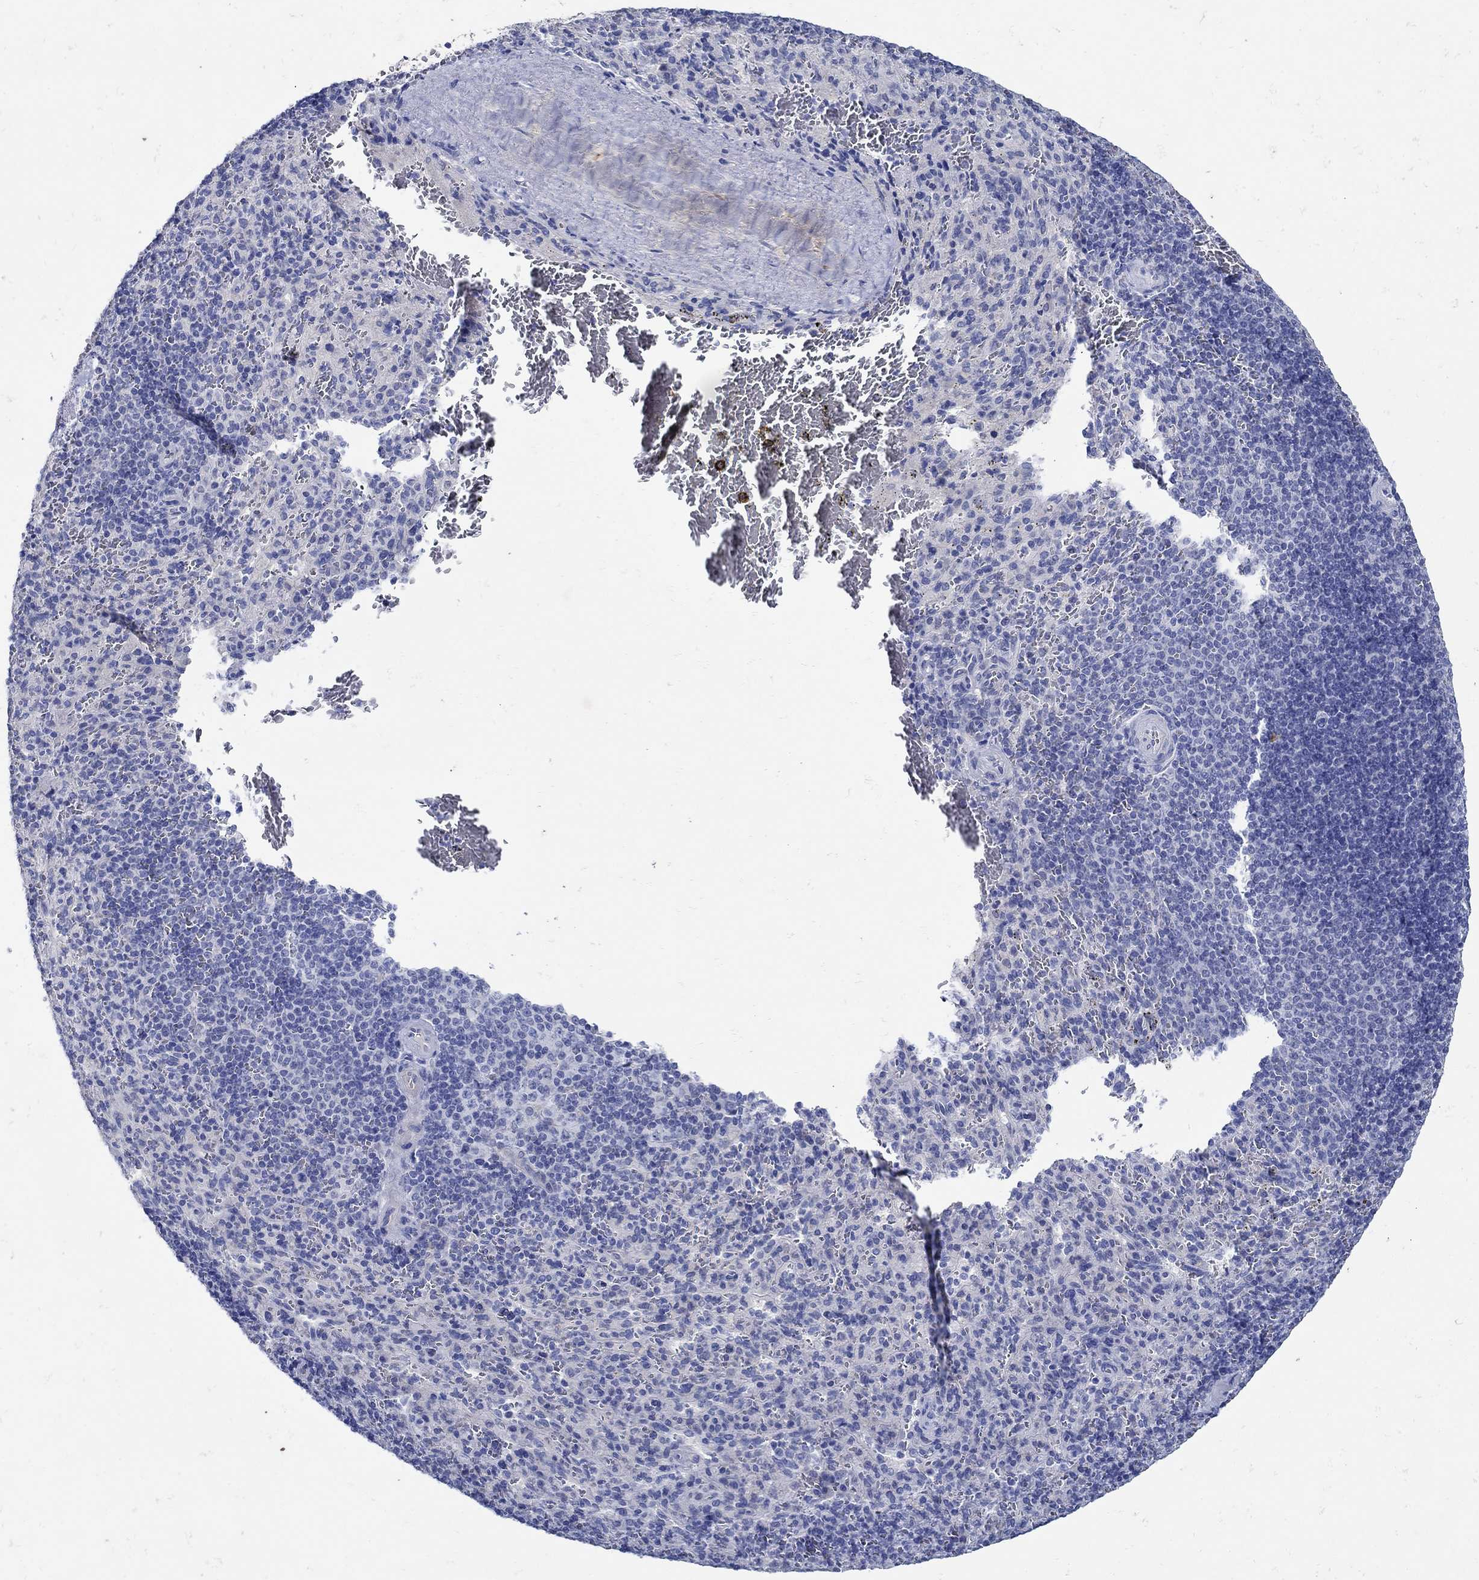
{"staining": {"intensity": "negative", "quantity": "none", "location": "none"}, "tissue": "spleen", "cell_type": "Cells in red pulp", "image_type": "normal", "snomed": [{"axis": "morphology", "description": "Normal tissue, NOS"}, {"axis": "topography", "description": "Spleen"}], "caption": "Spleen was stained to show a protein in brown. There is no significant expression in cells in red pulp. (Immunohistochemistry, brightfield microscopy, high magnification).", "gene": "NOS1", "patient": {"sex": "male", "age": 57}}